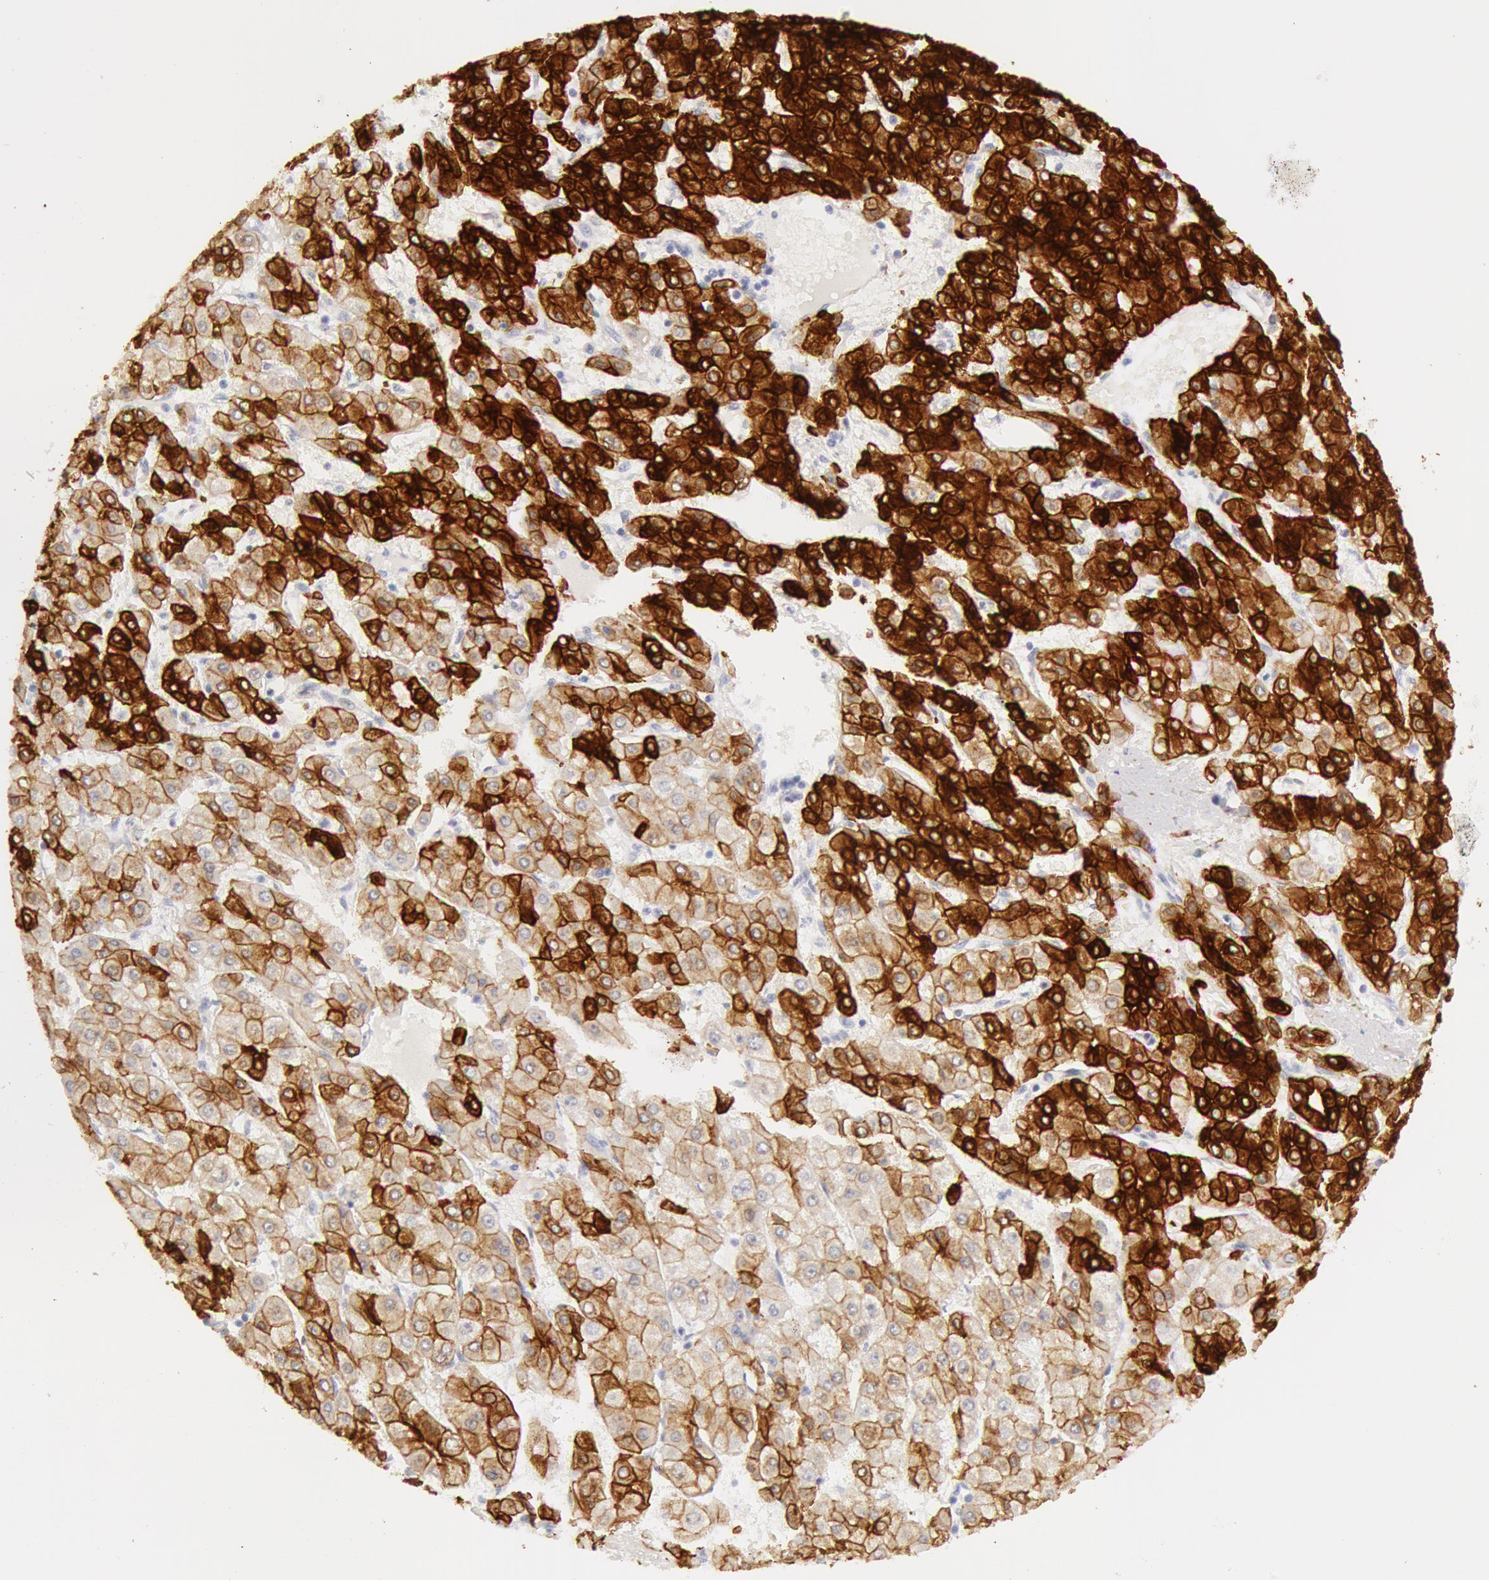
{"staining": {"intensity": "strong", "quantity": ">75%", "location": "cytoplasmic/membranous"}, "tissue": "liver cancer", "cell_type": "Tumor cells", "image_type": "cancer", "snomed": [{"axis": "morphology", "description": "Carcinoma, Hepatocellular, NOS"}, {"axis": "topography", "description": "Liver"}], "caption": "Liver hepatocellular carcinoma stained for a protein (brown) shows strong cytoplasmic/membranous positive staining in about >75% of tumor cells.", "gene": "KRT8", "patient": {"sex": "female", "age": 52}}